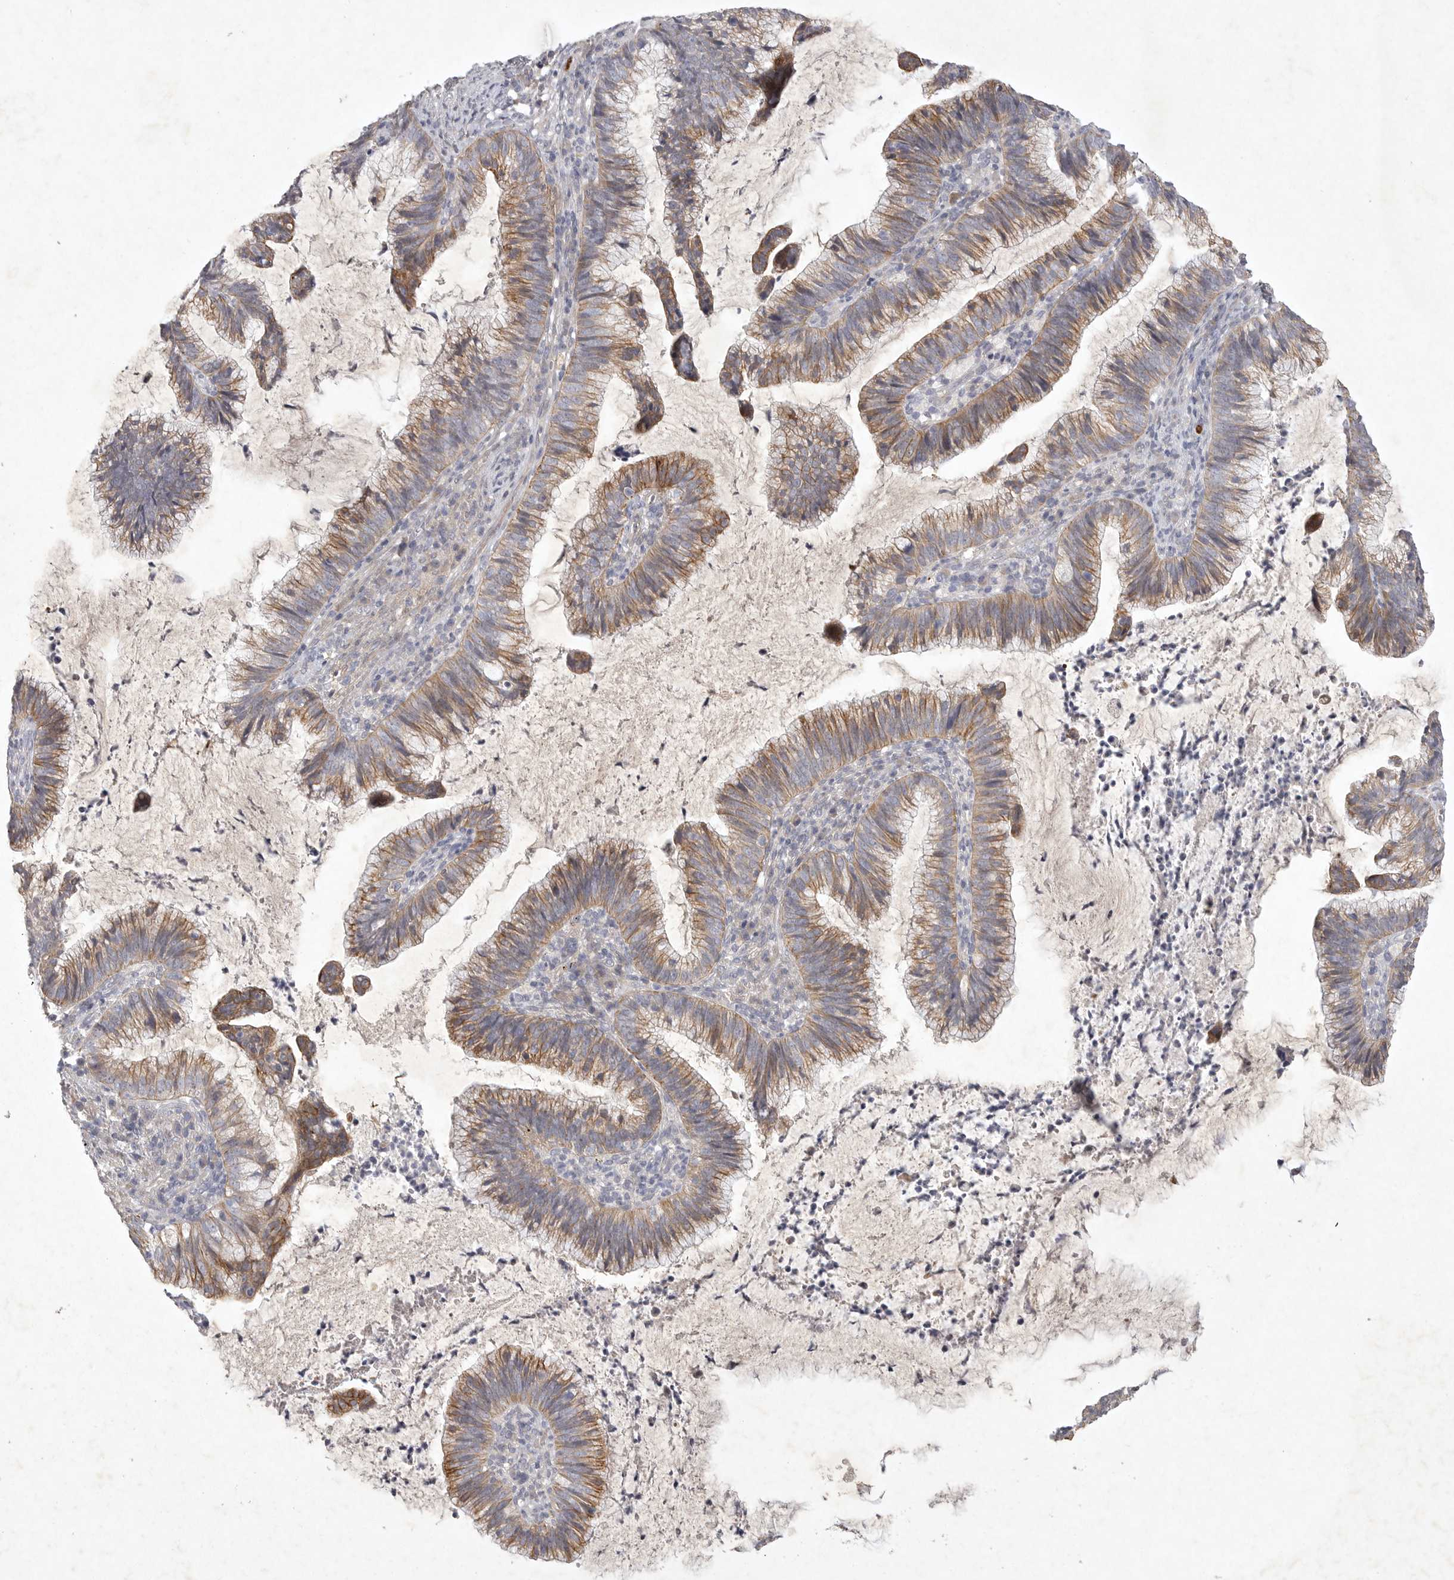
{"staining": {"intensity": "moderate", "quantity": ">75%", "location": "cytoplasmic/membranous"}, "tissue": "cervical cancer", "cell_type": "Tumor cells", "image_type": "cancer", "snomed": [{"axis": "morphology", "description": "Adenocarcinoma, NOS"}, {"axis": "topography", "description": "Cervix"}], "caption": "There is medium levels of moderate cytoplasmic/membranous positivity in tumor cells of cervical cancer, as demonstrated by immunohistochemical staining (brown color).", "gene": "BZW2", "patient": {"sex": "female", "age": 36}}